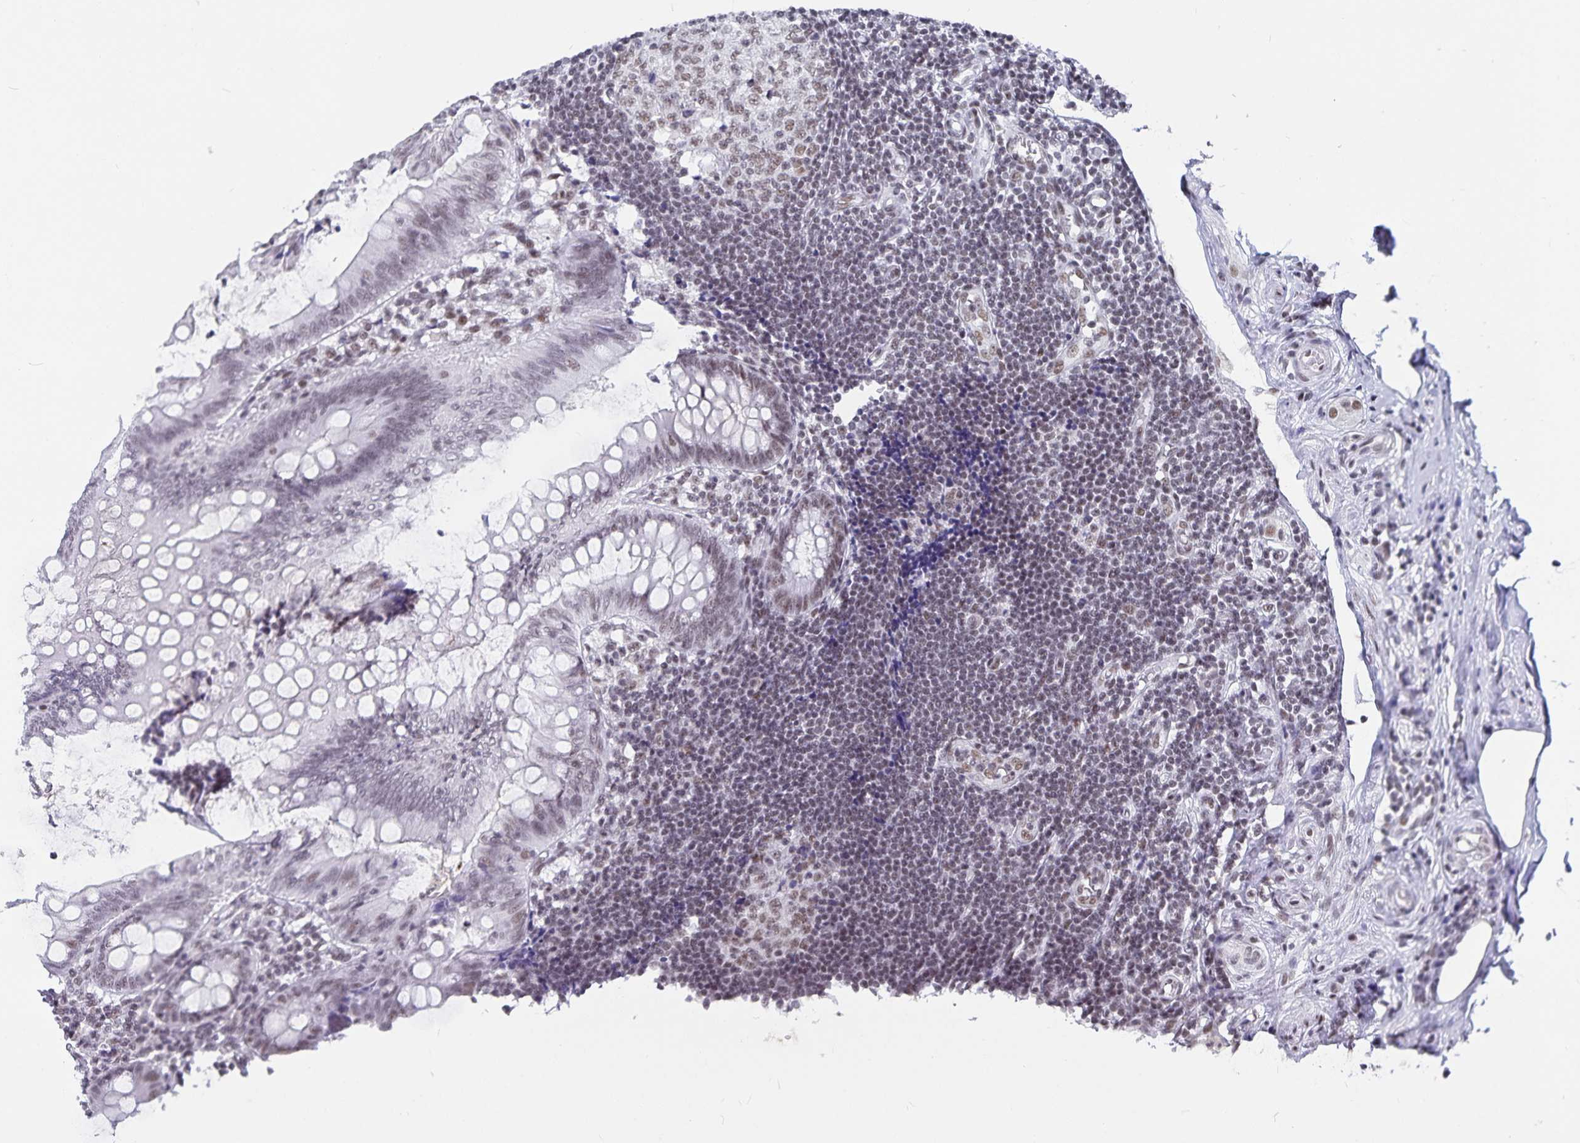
{"staining": {"intensity": "weak", "quantity": ">75%", "location": "nuclear"}, "tissue": "appendix", "cell_type": "Glandular cells", "image_type": "normal", "snomed": [{"axis": "morphology", "description": "Normal tissue, NOS"}, {"axis": "topography", "description": "Appendix"}], "caption": "Immunohistochemical staining of normal human appendix reveals low levels of weak nuclear staining in approximately >75% of glandular cells. The staining was performed using DAB to visualize the protein expression in brown, while the nuclei were stained in blue with hematoxylin (Magnification: 20x).", "gene": "PBX2", "patient": {"sex": "female", "age": 57}}